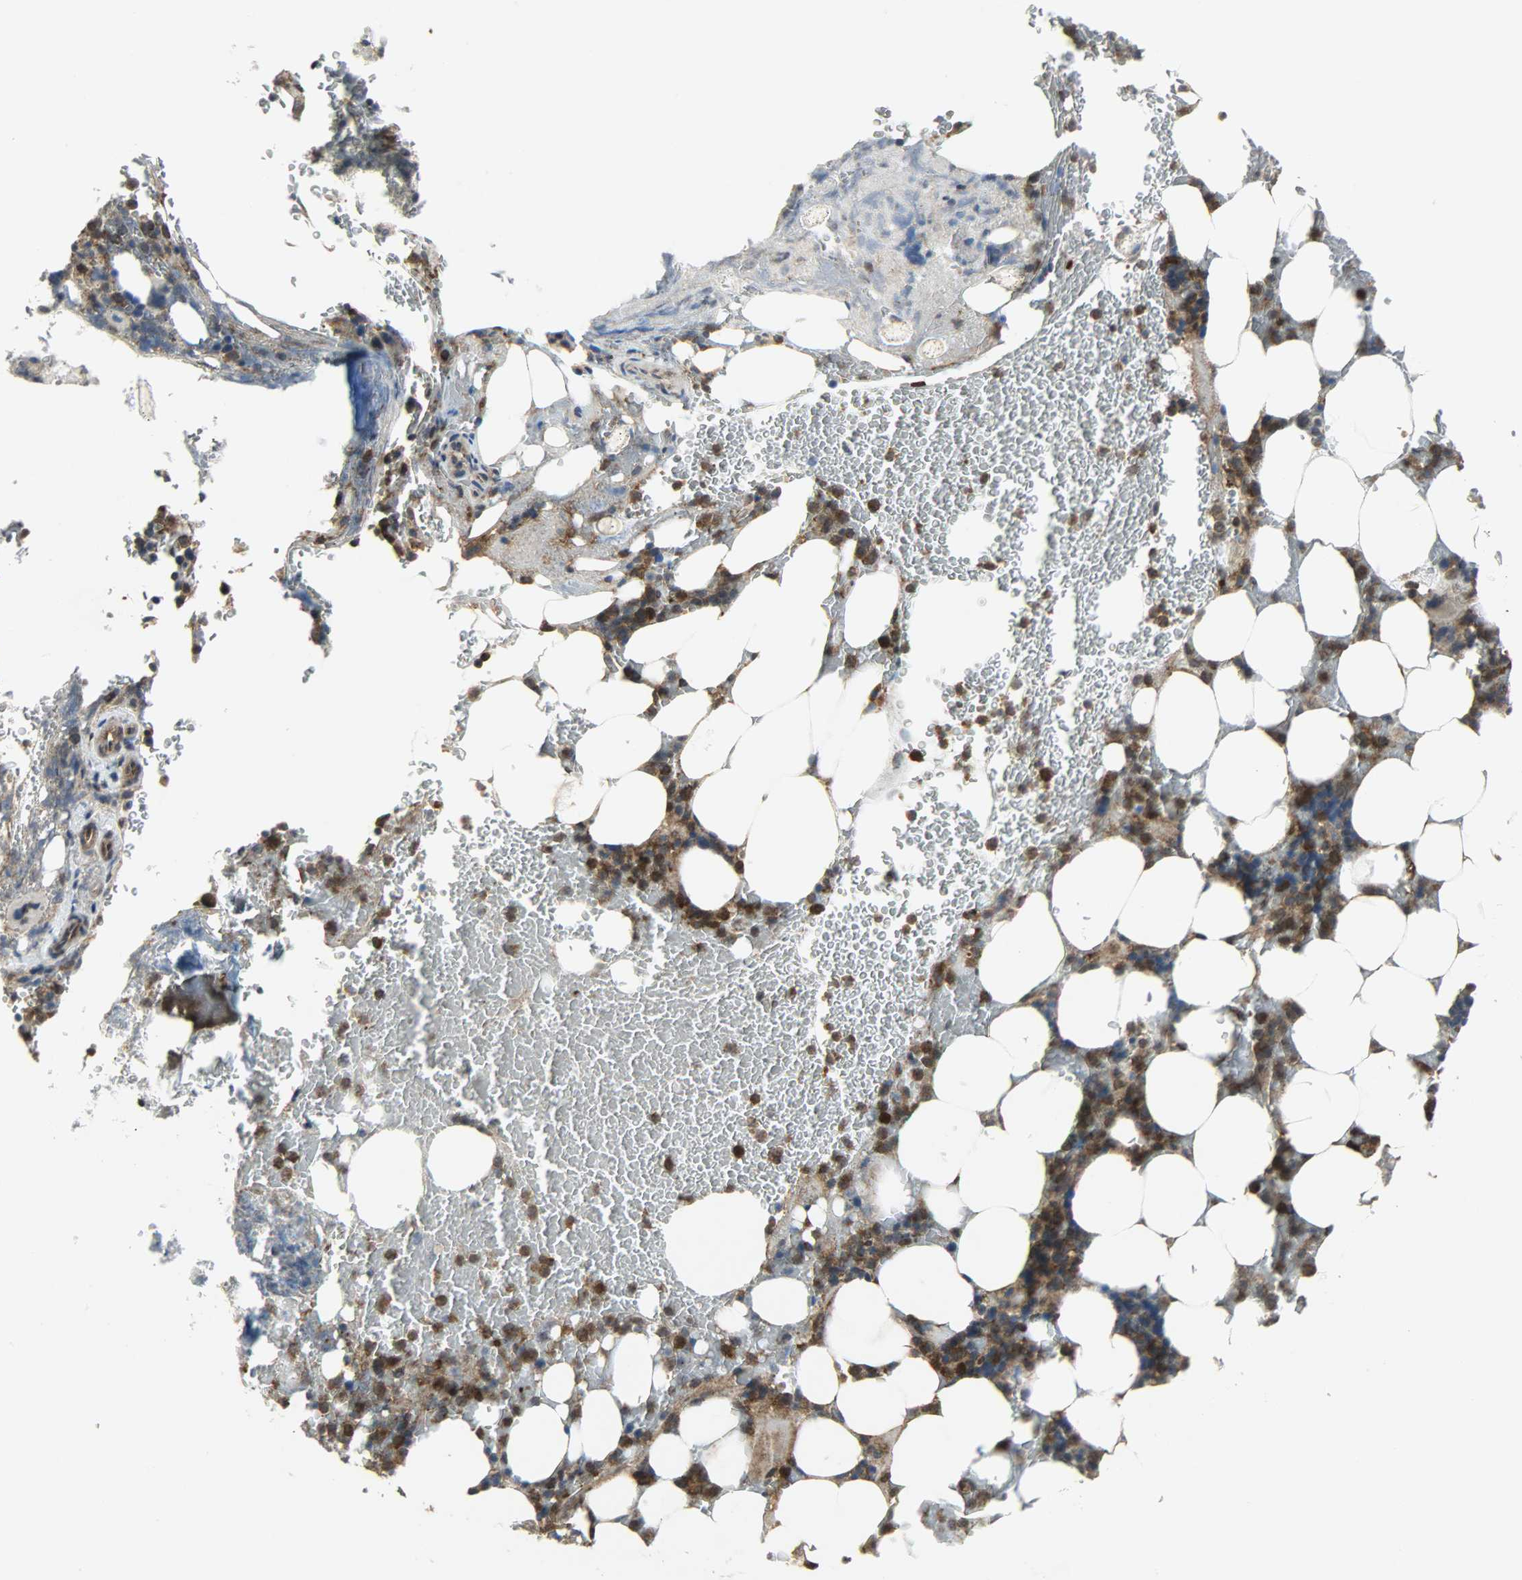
{"staining": {"intensity": "strong", "quantity": ">75%", "location": "cytoplasmic/membranous,nuclear"}, "tissue": "bone marrow", "cell_type": "Hematopoietic cells", "image_type": "normal", "snomed": [{"axis": "morphology", "description": "Normal tissue, NOS"}, {"axis": "topography", "description": "Bone marrow"}], "caption": "Immunohistochemical staining of benign human bone marrow demonstrates strong cytoplasmic/membranous,nuclear protein expression in approximately >75% of hematopoietic cells. (DAB = brown stain, brightfield microscopy at high magnification).", "gene": "TRIM21", "patient": {"sex": "female", "age": 73}}